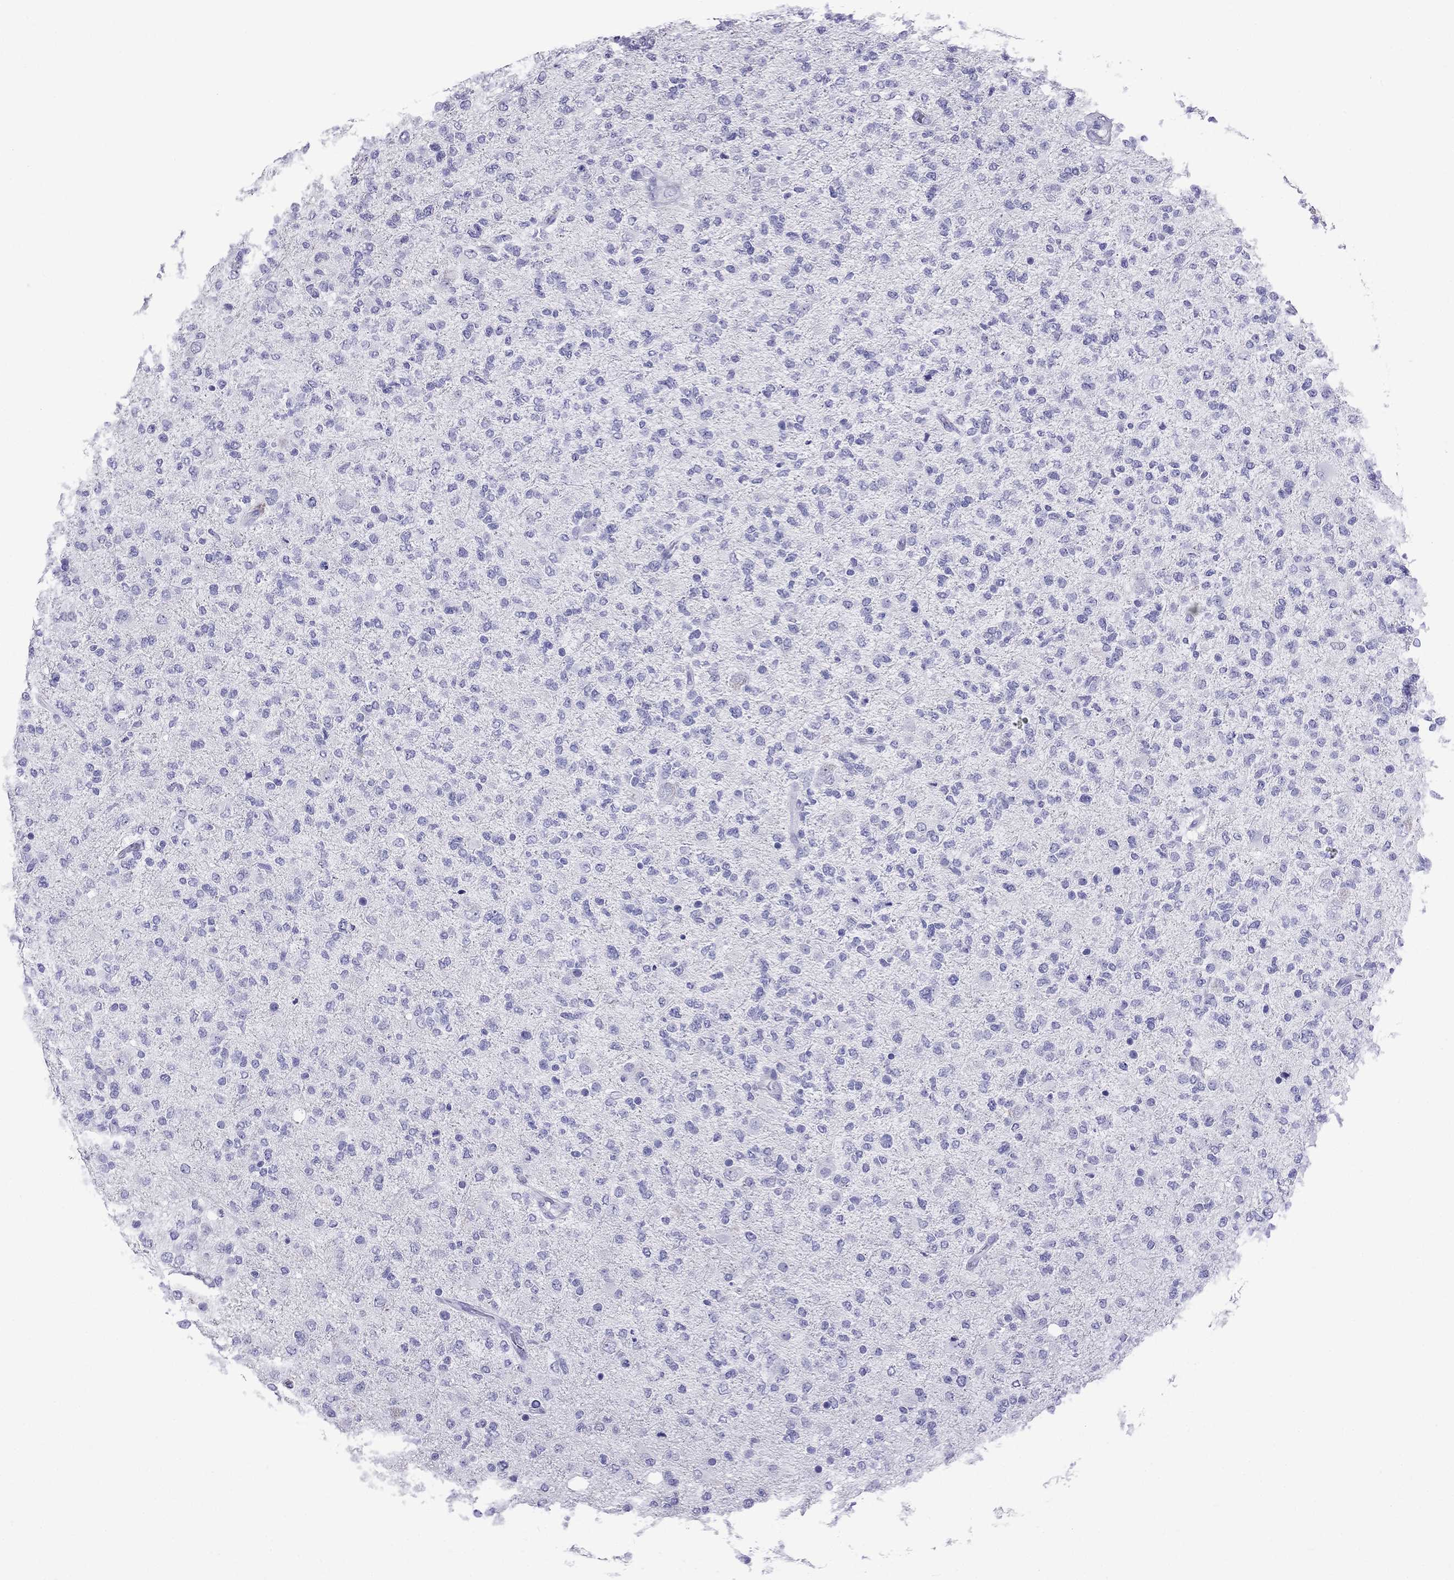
{"staining": {"intensity": "negative", "quantity": "none", "location": "none"}, "tissue": "glioma", "cell_type": "Tumor cells", "image_type": "cancer", "snomed": [{"axis": "morphology", "description": "Glioma, malignant, High grade"}, {"axis": "topography", "description": "Cerebral cortex"}], "caption": "DAB (3,3'-diaminobenzidine) immunohistochemical staining of high-grade glioma (malignant) demonstrates no significant expression in tumor cells.", "gene": "ARR3", "patient": {"sex": "male", "age": 70}}